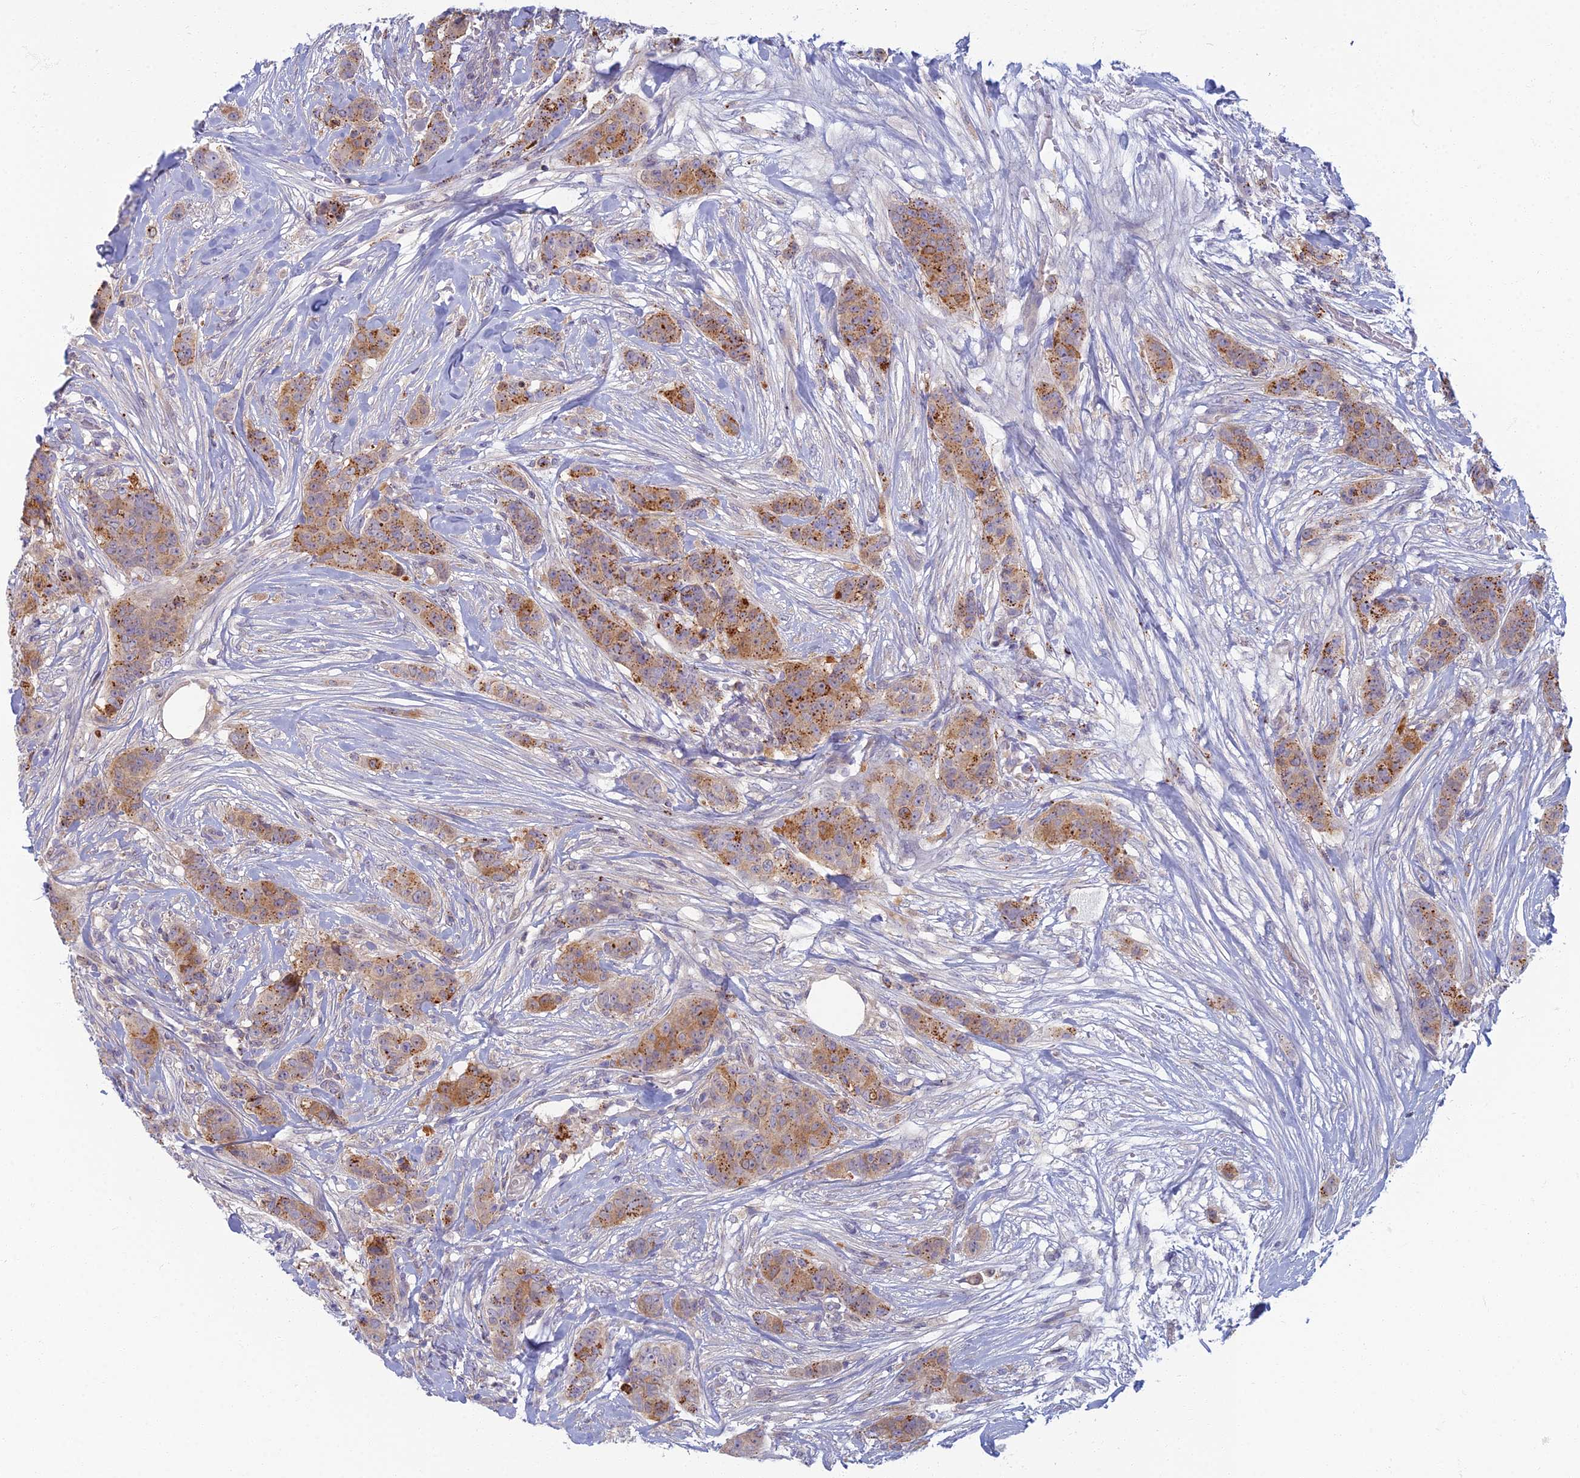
{"staining": {"intensity": "moderate", "quantity": ">75%", "location": "cytoplasmic/membranous"}, "tissue": "breast cancer", "cell_type": "Tumor cells", "image_type": "cancer", "snomed": [{"axis": "morphology", "description": "Duct carcinoma"}, {"axis": "topography", "description": "Breast"}], "caption": "An immunohistochemistry photomicrograph of tumor tissue is shown. Protein staining in brown shows moderate cytoplasmic/membranous positivity in breast cancer (invasive ductal carcinoma) within tumor cells.", "gene": "CHMP4B", "patient": {"sex": "female", "age": 40}}